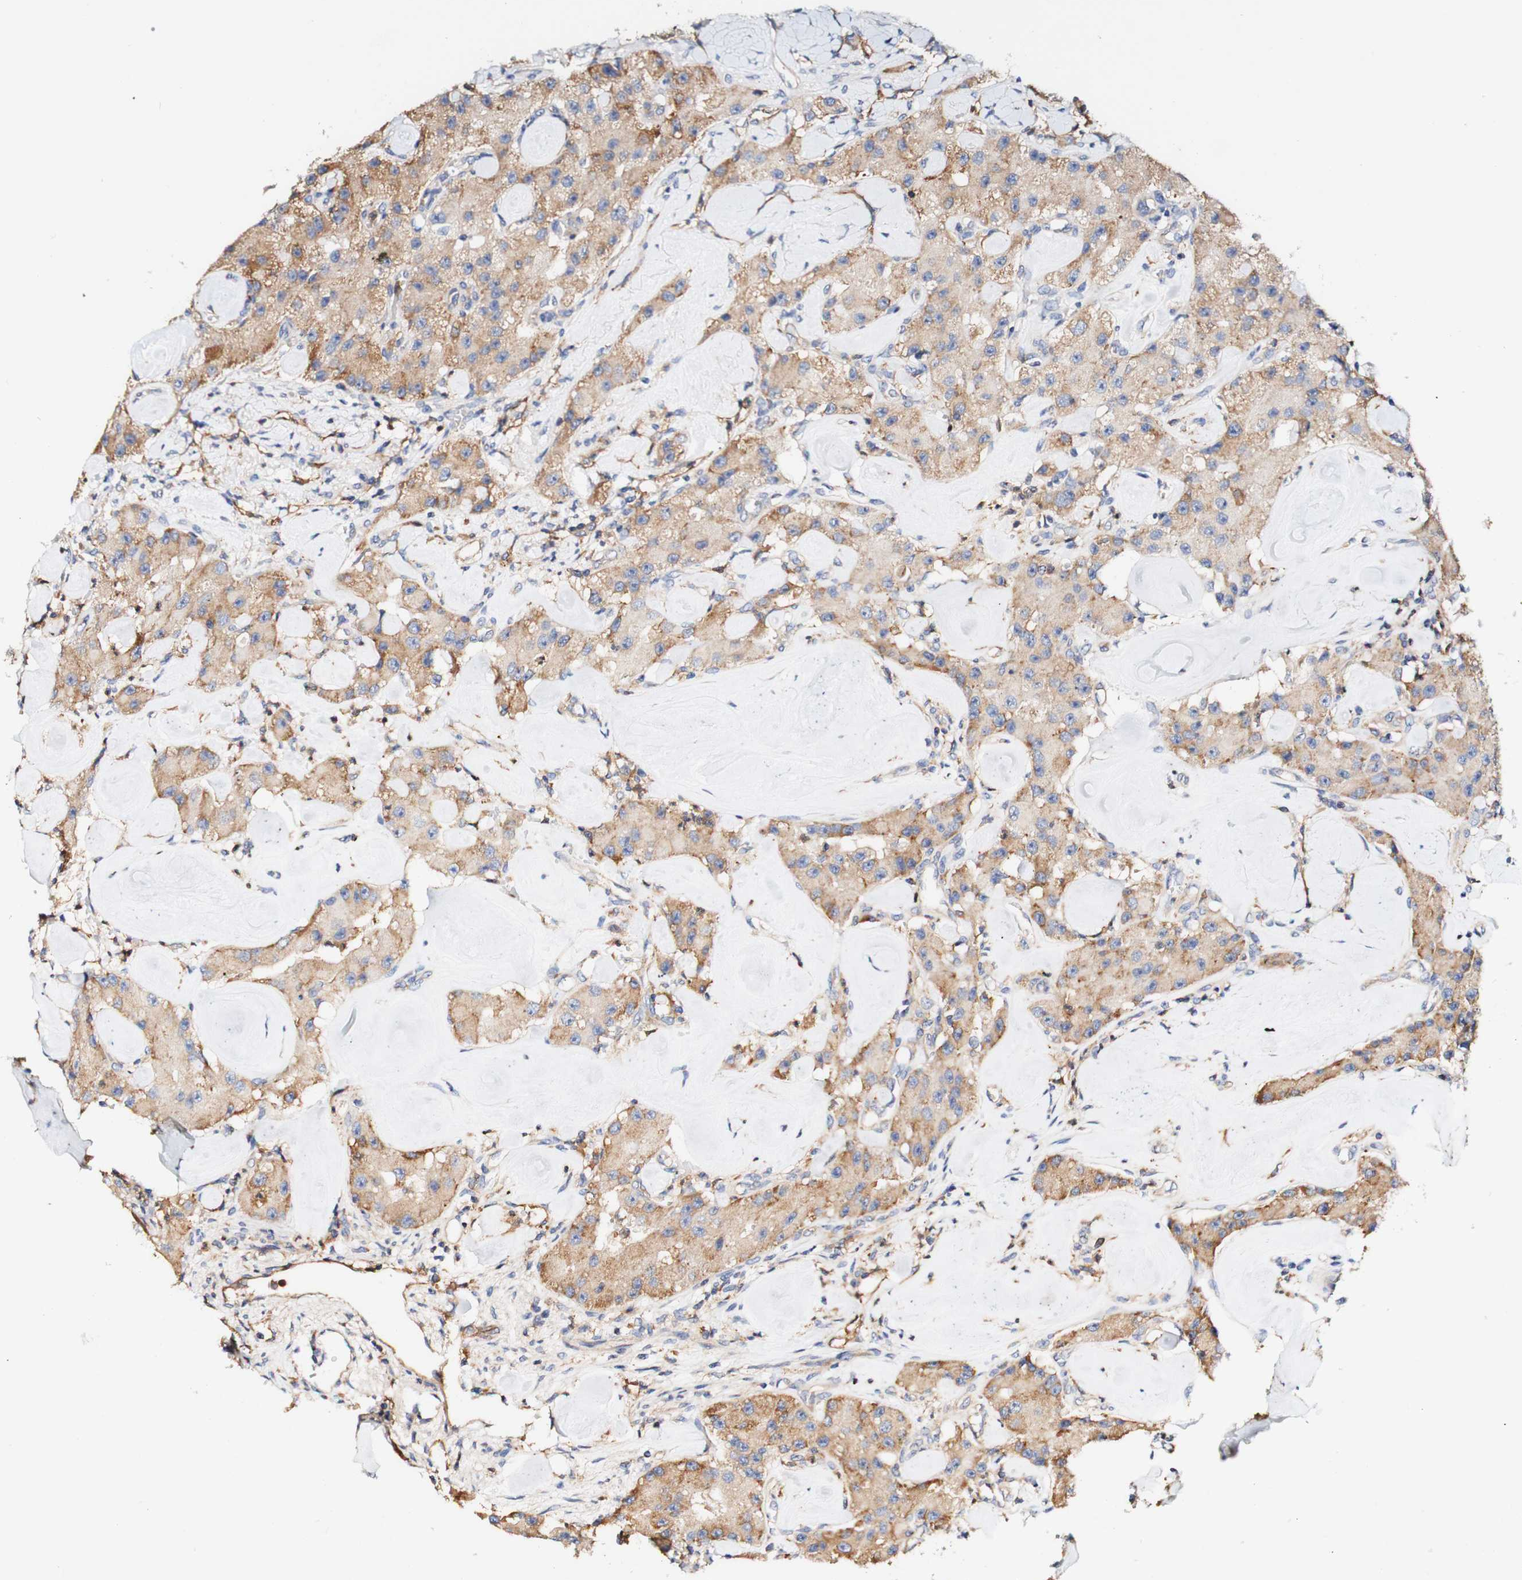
{"staining": {"intensity": "moderate", "quantity": ">75%", "location": "cytoplasmic/membranous"}, "tissue": "carcinoid", "cell_type": "Tumor cells", "image_type": "cancer", "snomed": [{"axis": "morphology", "description": "Carcinoid, malignant, NOS"}, {"axis": "topography", "description": "Pancreas"}], "caption": "A brown stain shows moderate cytoplasmic/membranous expression of a protein in malignant carcinoid tumor cells.", "gene": "PCDH7", "patient": {"sex": "male", "age": 41}}